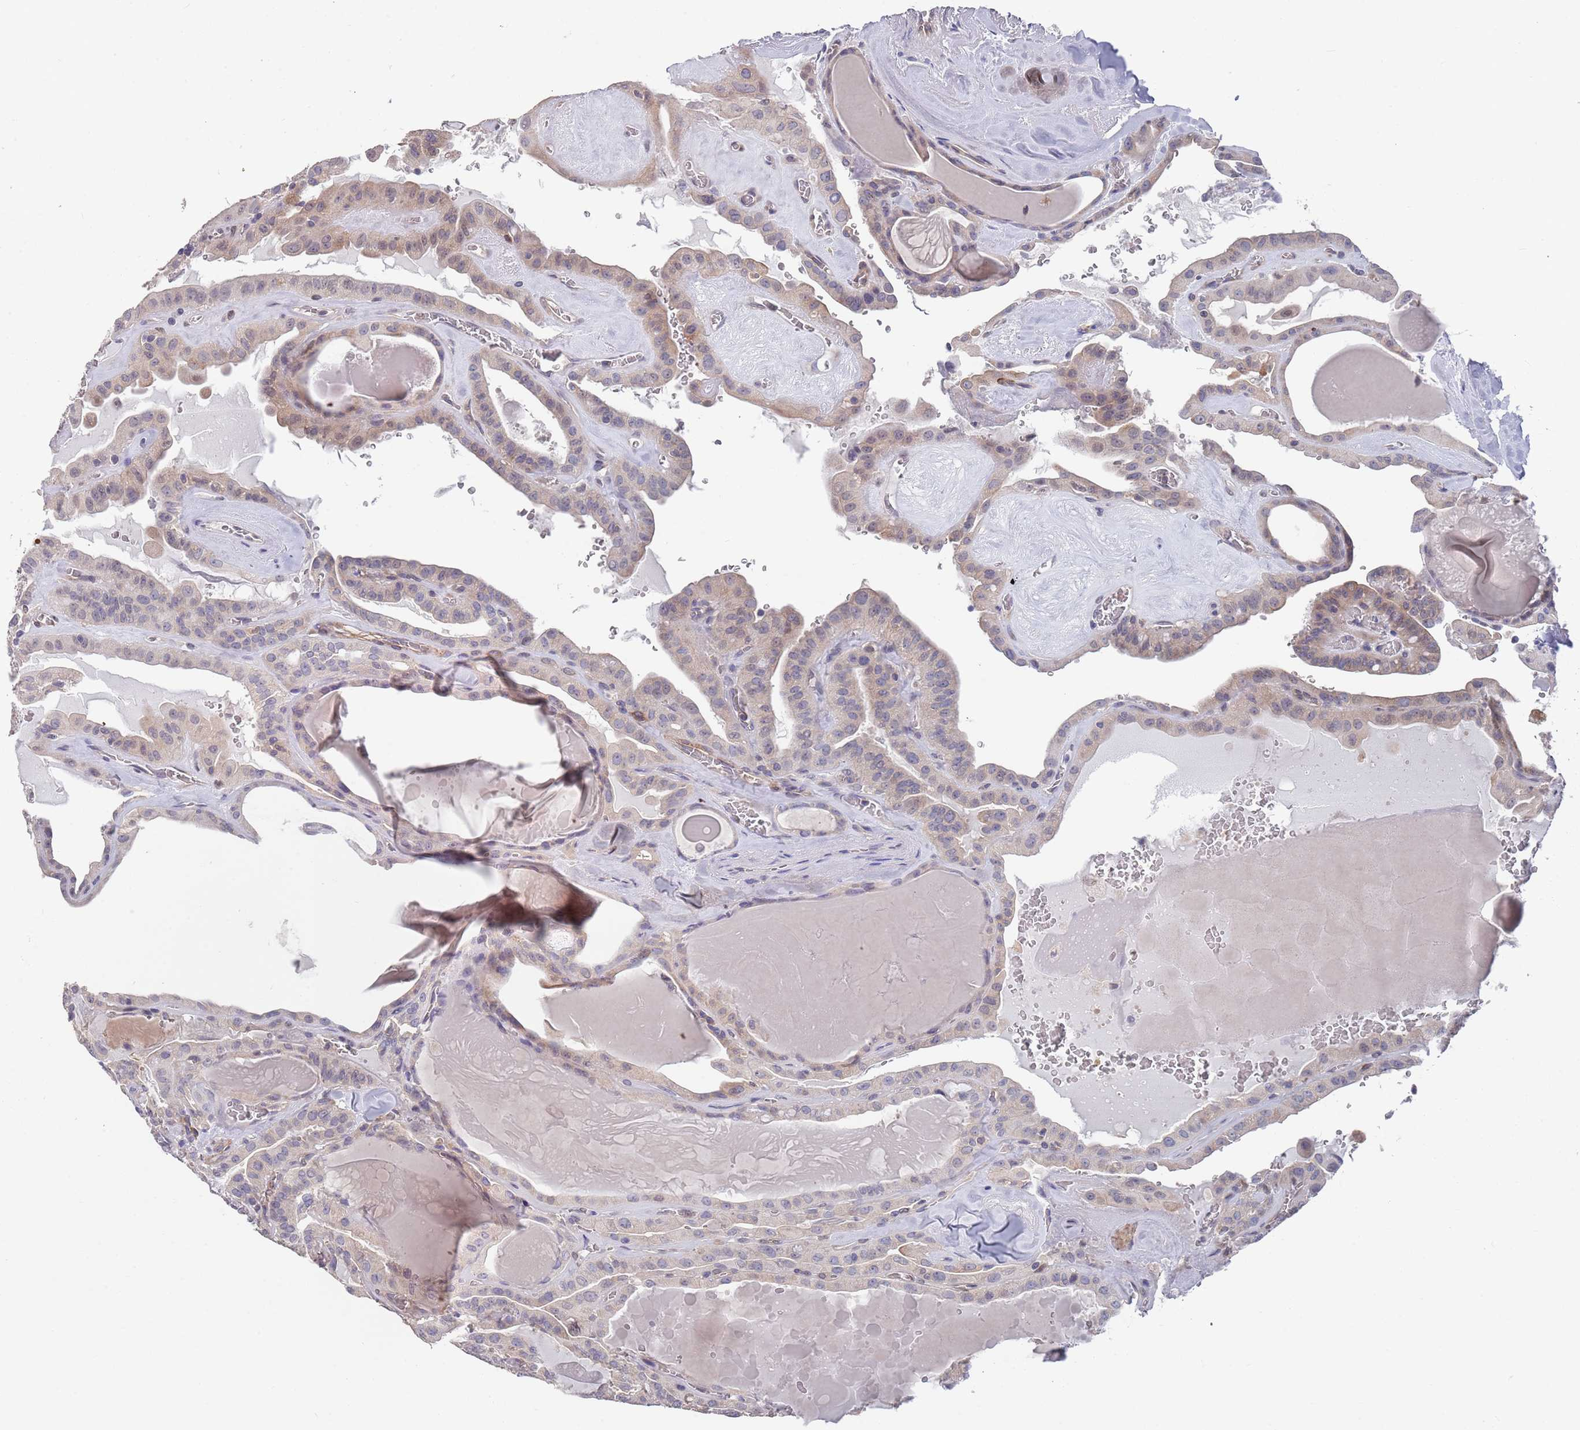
{"staining": {"intensity": "weak", "quantity": "<25%", "location": "cytoplasmic/membranous"}, "tissue": "thyroid cancer", "cell_type": "Tumor cells", "image_type": "cancer", "snomed": [{"axis": "morphology", "description": "Papillary adenocarcinoma, NOS"}, {"axis": "topography", "description": "Thyroid gland"}], "caption": "Tumor cells show no significant protein expression in thyroid cancer (papillary adenocarcinoma).", "gene": "ANK2", "patient": {"sex": "male", "age": 52}}